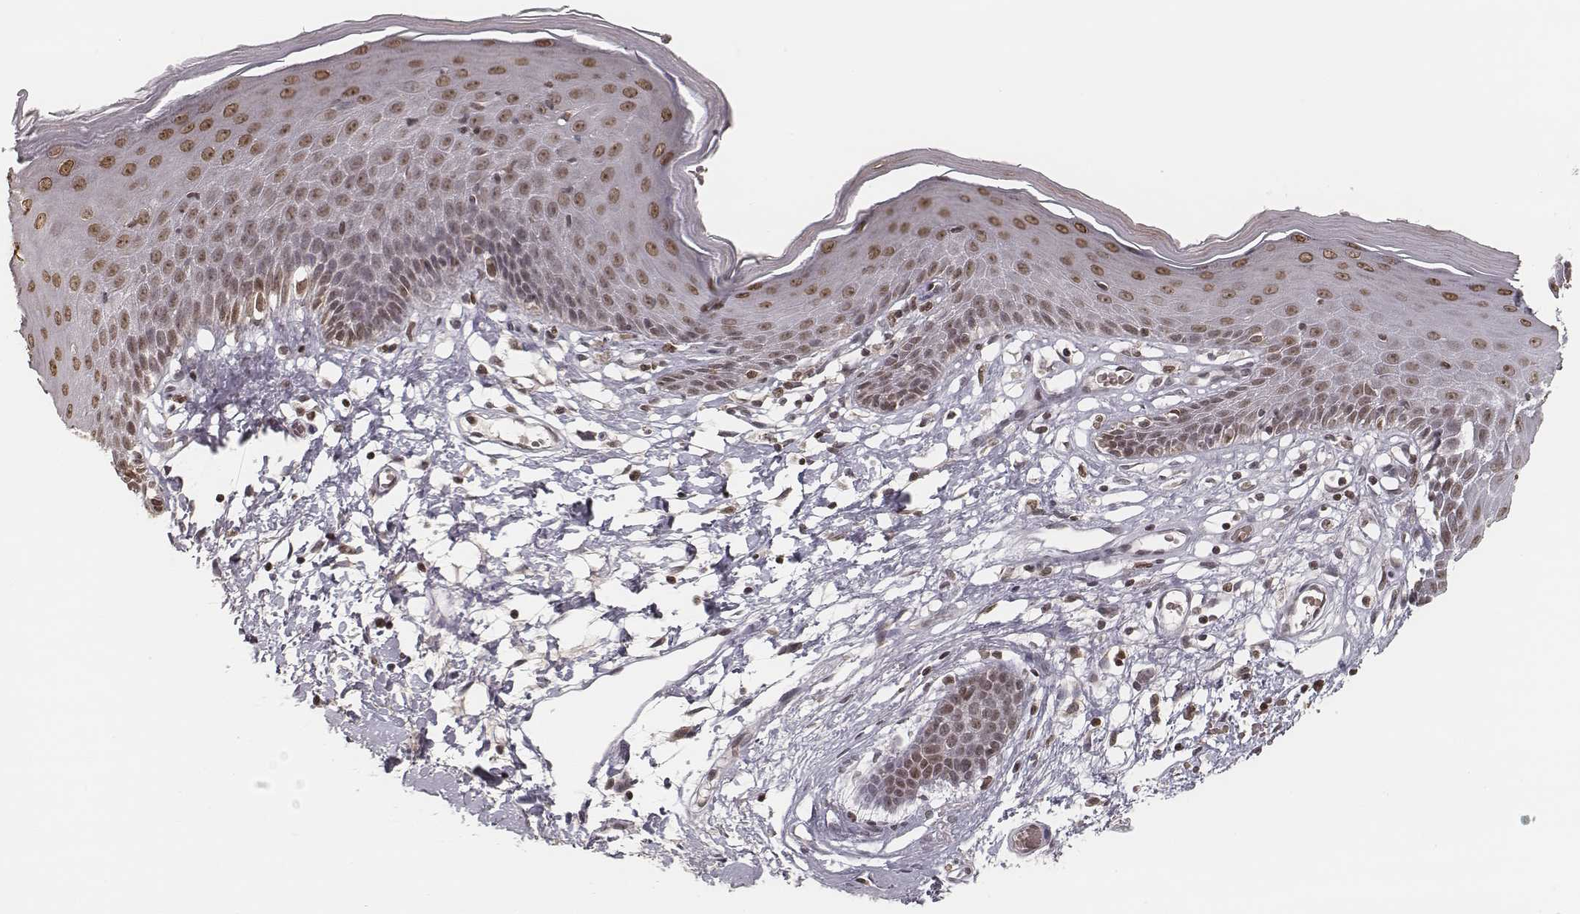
{"staining": {"intensity": "moderate", "quantity": ">75%", "location": "nuclear"}, "tissue": "skin", "cell_type": "Epidermal cells", "image_type": "normal", "snomed": [{"axis": "morphology", "description": "Normal tissue, NOS"}, {"axis": "topography", "description": "Vulva"}], "caption": "IHC (DAB (3,3'-diaminobenzidine)) staining of benign skin displays moderate nuclear protein staining in about >75% of epidermal cells. The staining was performed using DAB, with brown indicating positive protein expression. Nuclei are stained blue with hematoxylin.", "gene": "HMGA2", "patient": {"sex": "female", "age": 68}}